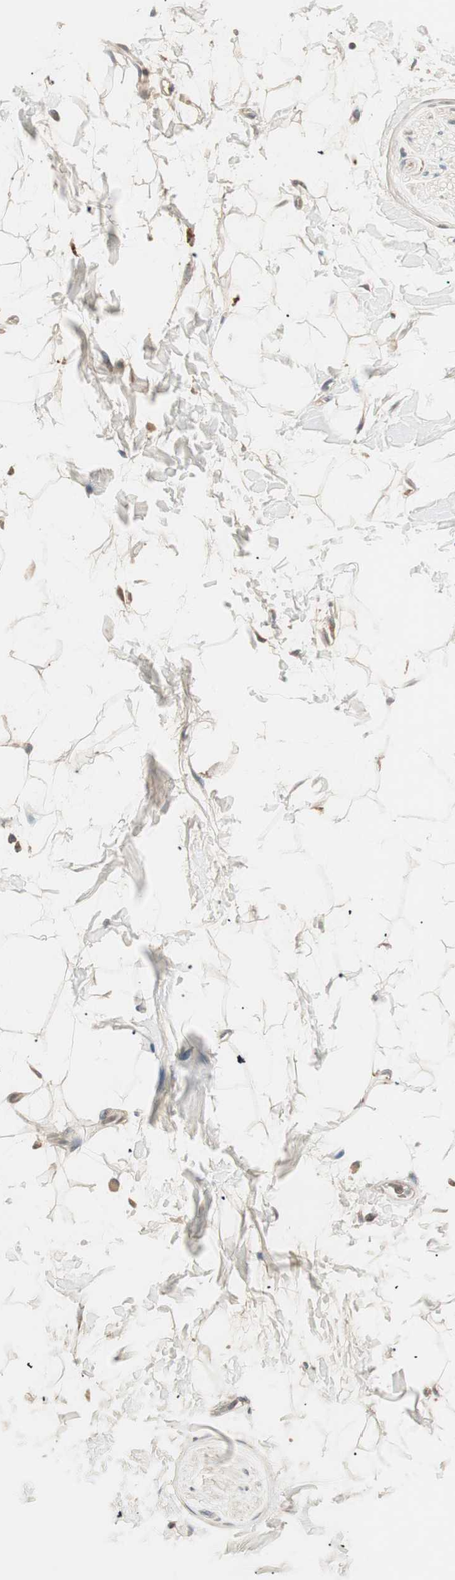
{"staining": {"intensity": "moderate", "quantity": ">75%", "location": "cytoplasmic/membranous"}, "tissue": "adipose tissue", "cell_type": "Adipocytes", "image_type": "normal", "snomed": [{"axis": "morphology", "description": "Normal tissue, NOS"}, {"axis": "topography", "description": "Soft tissue"}], "caption": "Immunohistochemistry (IHC) image of benign adipose tissue: adipose tissue stained using immunohistochemistry (IHC) exhibits medium levels of moderate protein expression localized specifically in the cytoplasmic/membranous of adipocytes, appearing as a cytoplasmic/membranous brown color.", "gene": "NFRKB", "patient": {"sex": "male", "age": 72}}